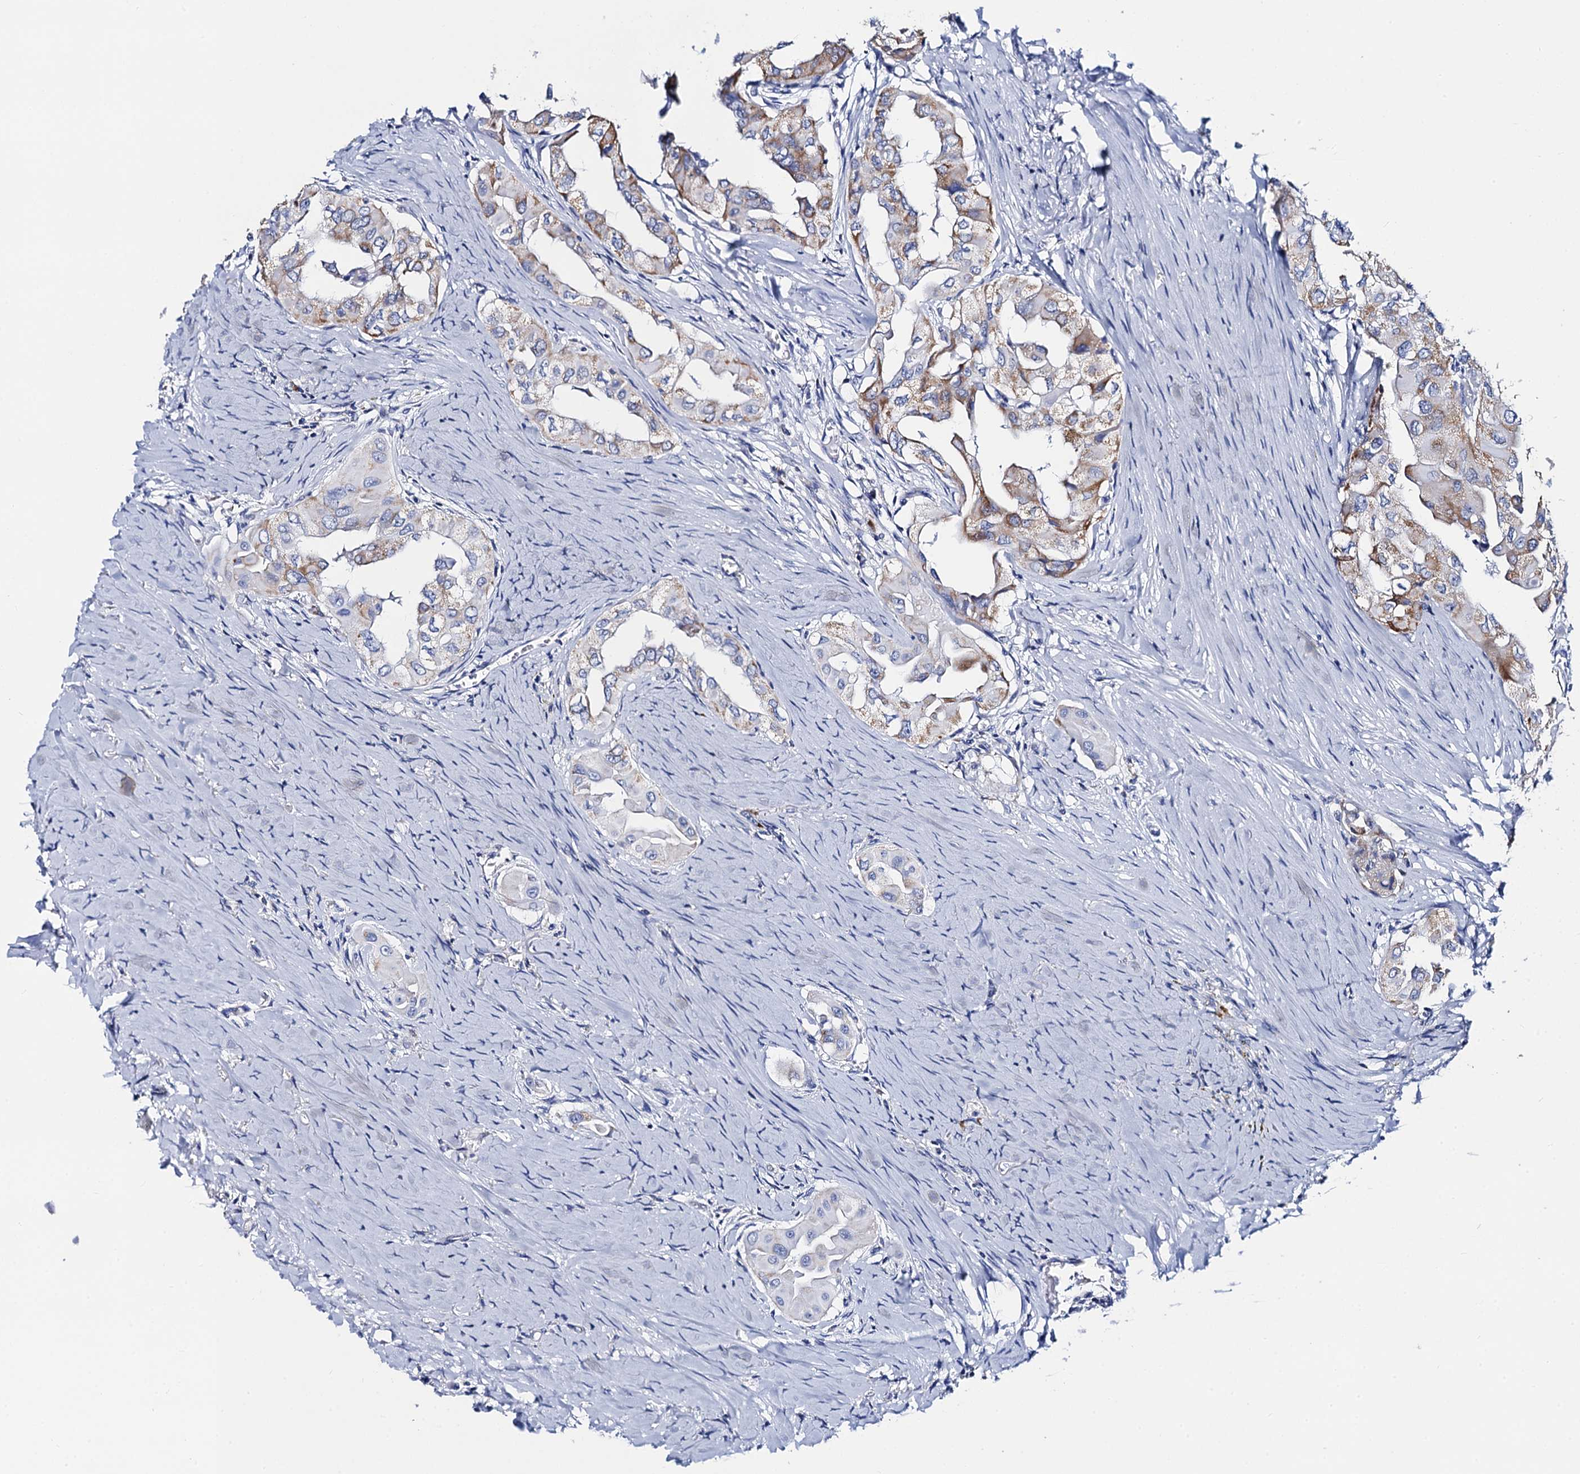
{"staining": {"intensity": "moderate", "quantity": "25%-75%", "location": "cytoplasmic/membranous"}, "tissue": "thyroid cancer", "cell_type": "Tumor cells", "image_type": "cancer", "snomed": [{"axis": "morphology", "description": "Papillary adenocarcinoma, NOS"}, {"axis": "topography", "description": "Thyroid gland"}], "caption": "The image displays immunohistochemical staining of thyroid cancer (papillary adenocarcinoma). There is moderate cytoplasmic/membranous staining is identified in about 25%-75% of tumor cells.", "gene": "ACADSB", "patient": {"sex": "female", "age": 59}}